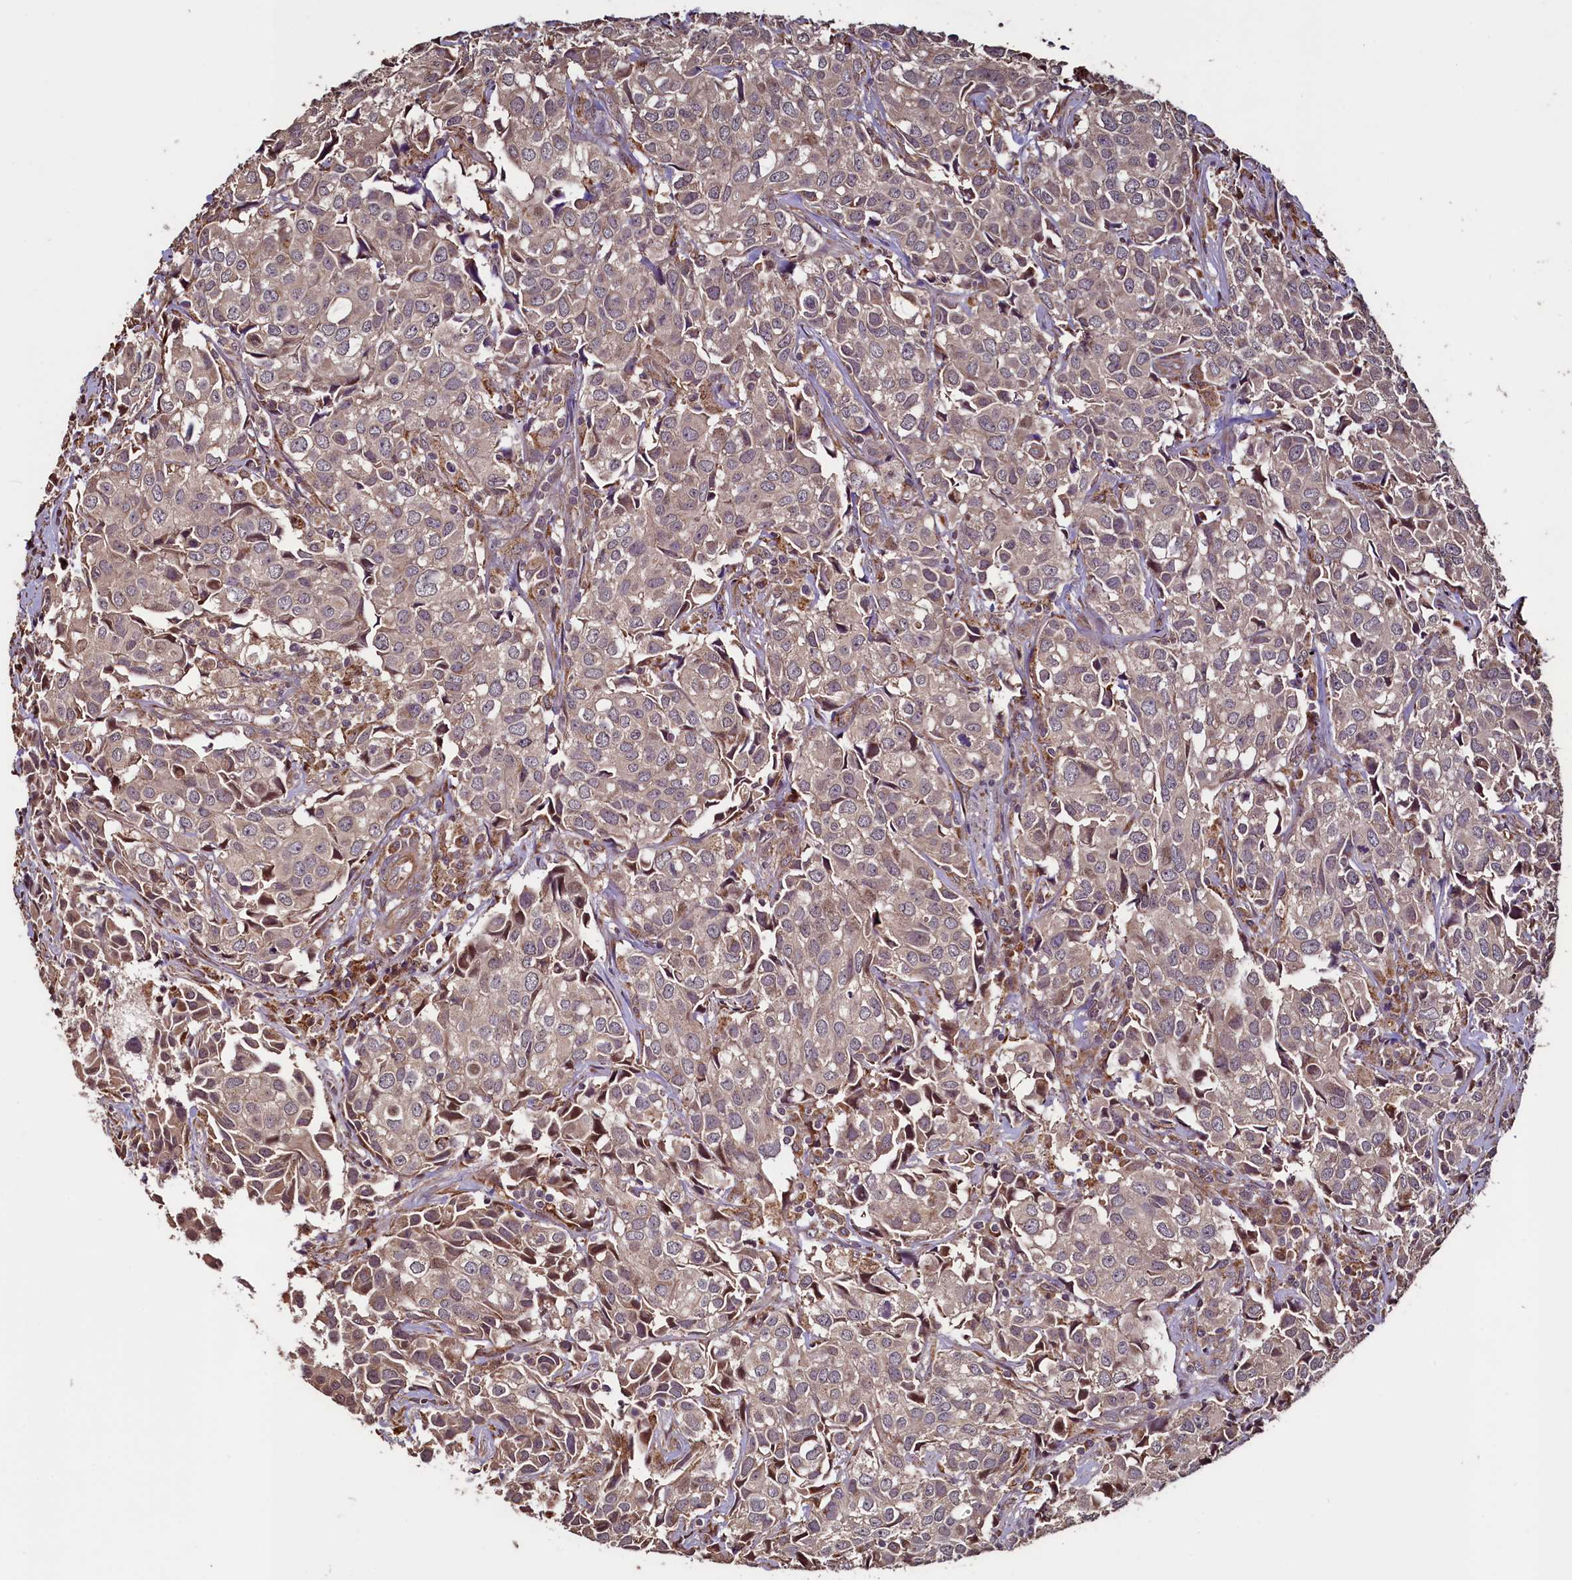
{"staining": {"intensity": "weak", "quantity": ">75%", "location": "cytoplasmic/membranous"}, "tissue": "urothelial cancer", "cell_type": "Tumor cells", "image_type": "cancer", "snomed": [{"axis": "morphology", "description": "Urothelial carcinoma, High grade"}, {"axis": "topography", "description": "Urinary bladder"}], "caption": "Immunohistochemistry staining of urothelial carcinoma (high-grade), which shows low levels of weak cytoplasmic/membranous staining in about >75% of tumor cells indicating weak cytoplasmic/membranous protein staining. The staining was performed using DAB (brown) for protein detection and nuclei were counterstained in hematoxylin (blue).", "gene": "RBFA", "patient": {"sex": "female", "age": 75}}